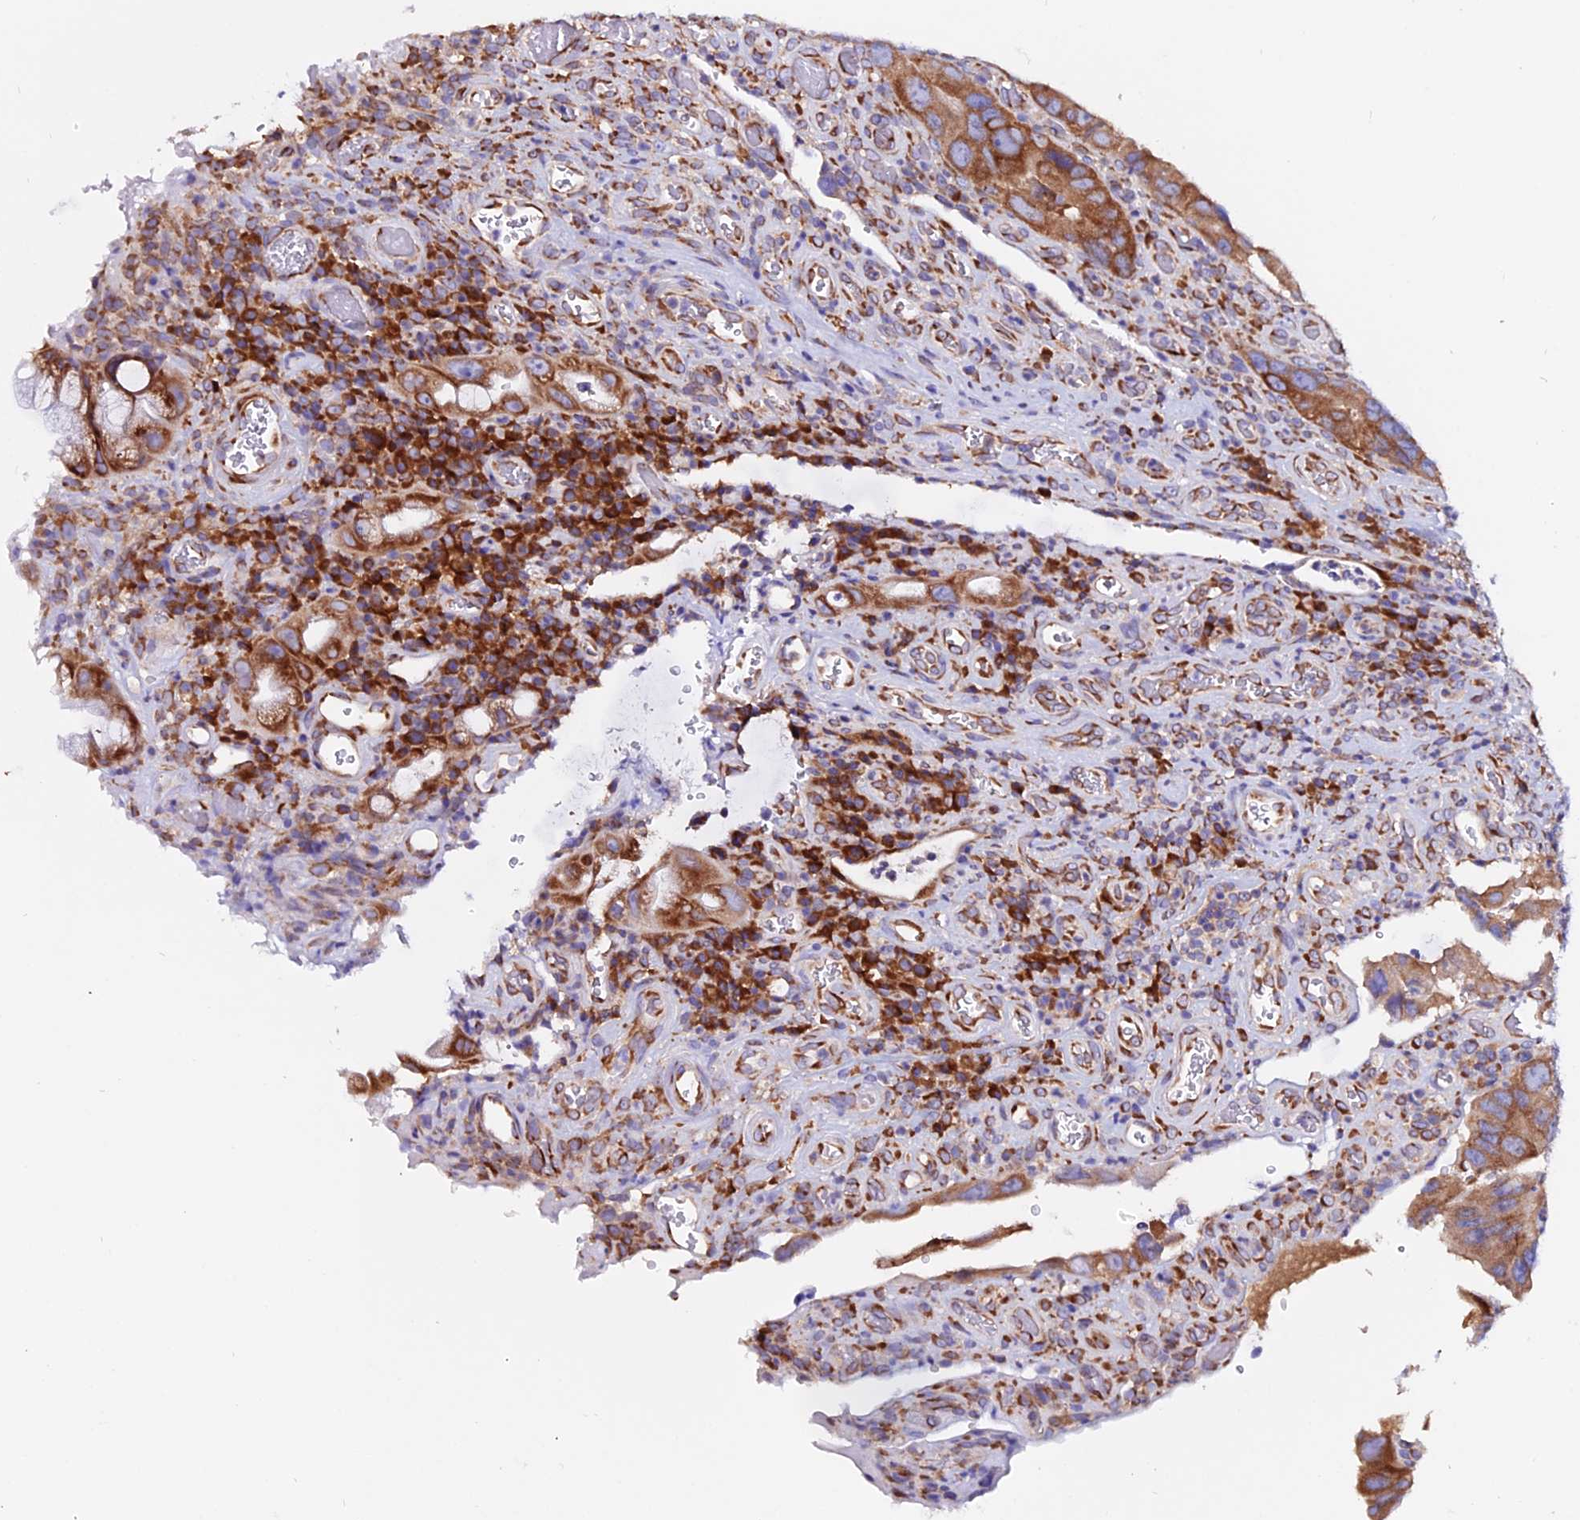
{"staining": {"intensity": "moderate", "quantity": ">75%", "location": "cytoplasmic/membranous"}, "tissue": "colorectal cancer", "cell_type": "Tumor cells", "image_type": "cancer", "snomed": [{"axis": "morphology", "description": "Adenocarcinoma, NOS"}, {"axis": "topography", "description": "Rectum"}], "caption": "Immunohistochemistry (IHC) (DAB) staining of adenocarcinoma (colorectal) demonstrates moderate cytoplasmic/membranous protein staining in approximately >75% of tumor cells.", "gene": "EEF1G", "patient": {"sex": "male", "age": 63}}